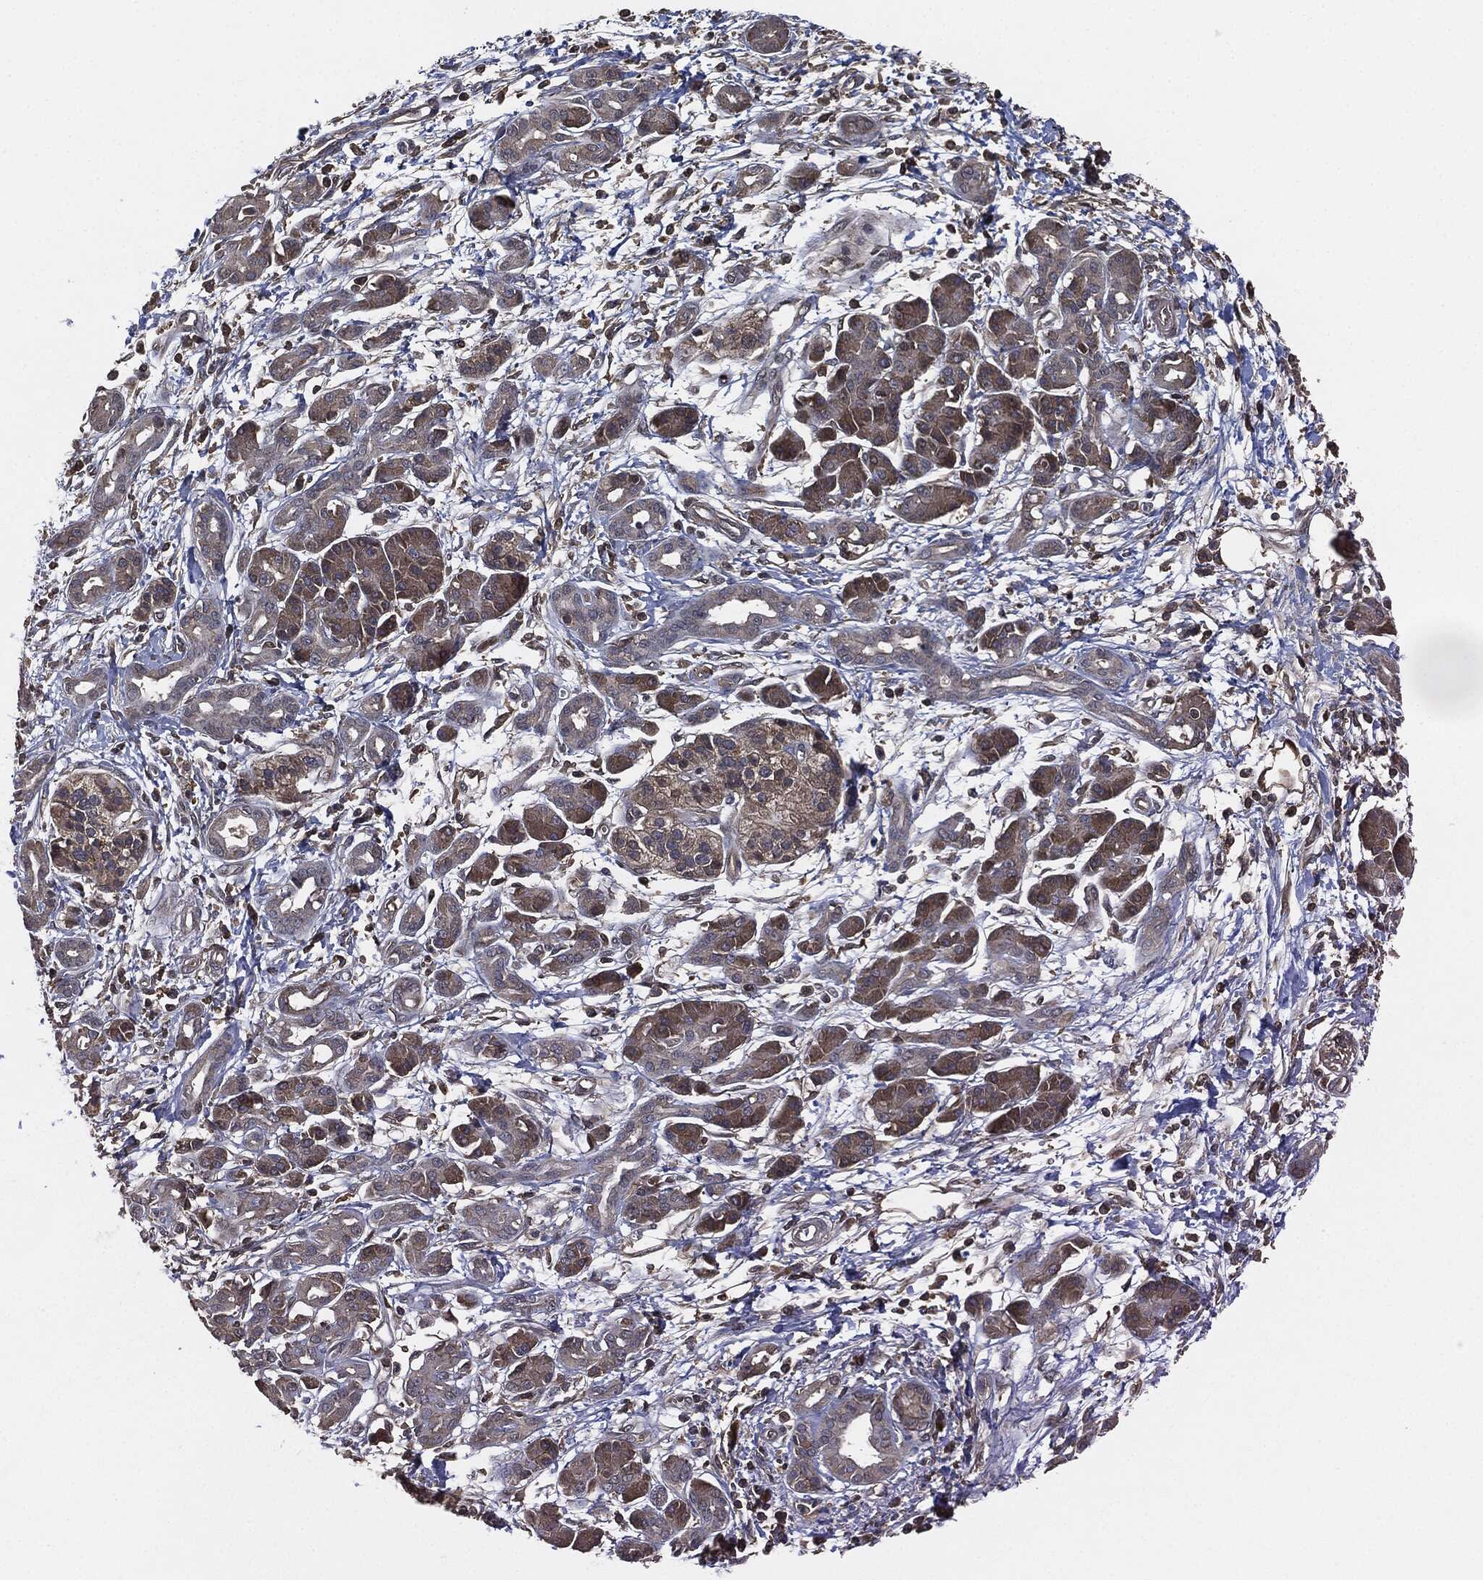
{"staining": {"intensity": "weak", "quantity": "25%-75%", "location": "cytoplasmic/membranous"}, "tissue": "pancreatic cancer", "cell_type": "Tumor cells", "image_type": "cancer", "snomed": [{"axis": "morphology", "description": "Adenocarcinoma, NOS"}, {"axis": "topography", "description": "Pancreas"}], "caption": "IHC of human pancreatic cancer shows low levels of weak cytoplasmic/membranous staining in about 25%-75% of tumor cells.", "gene": "ERBIN", "patient": {"sex": "male", "age": 72}}